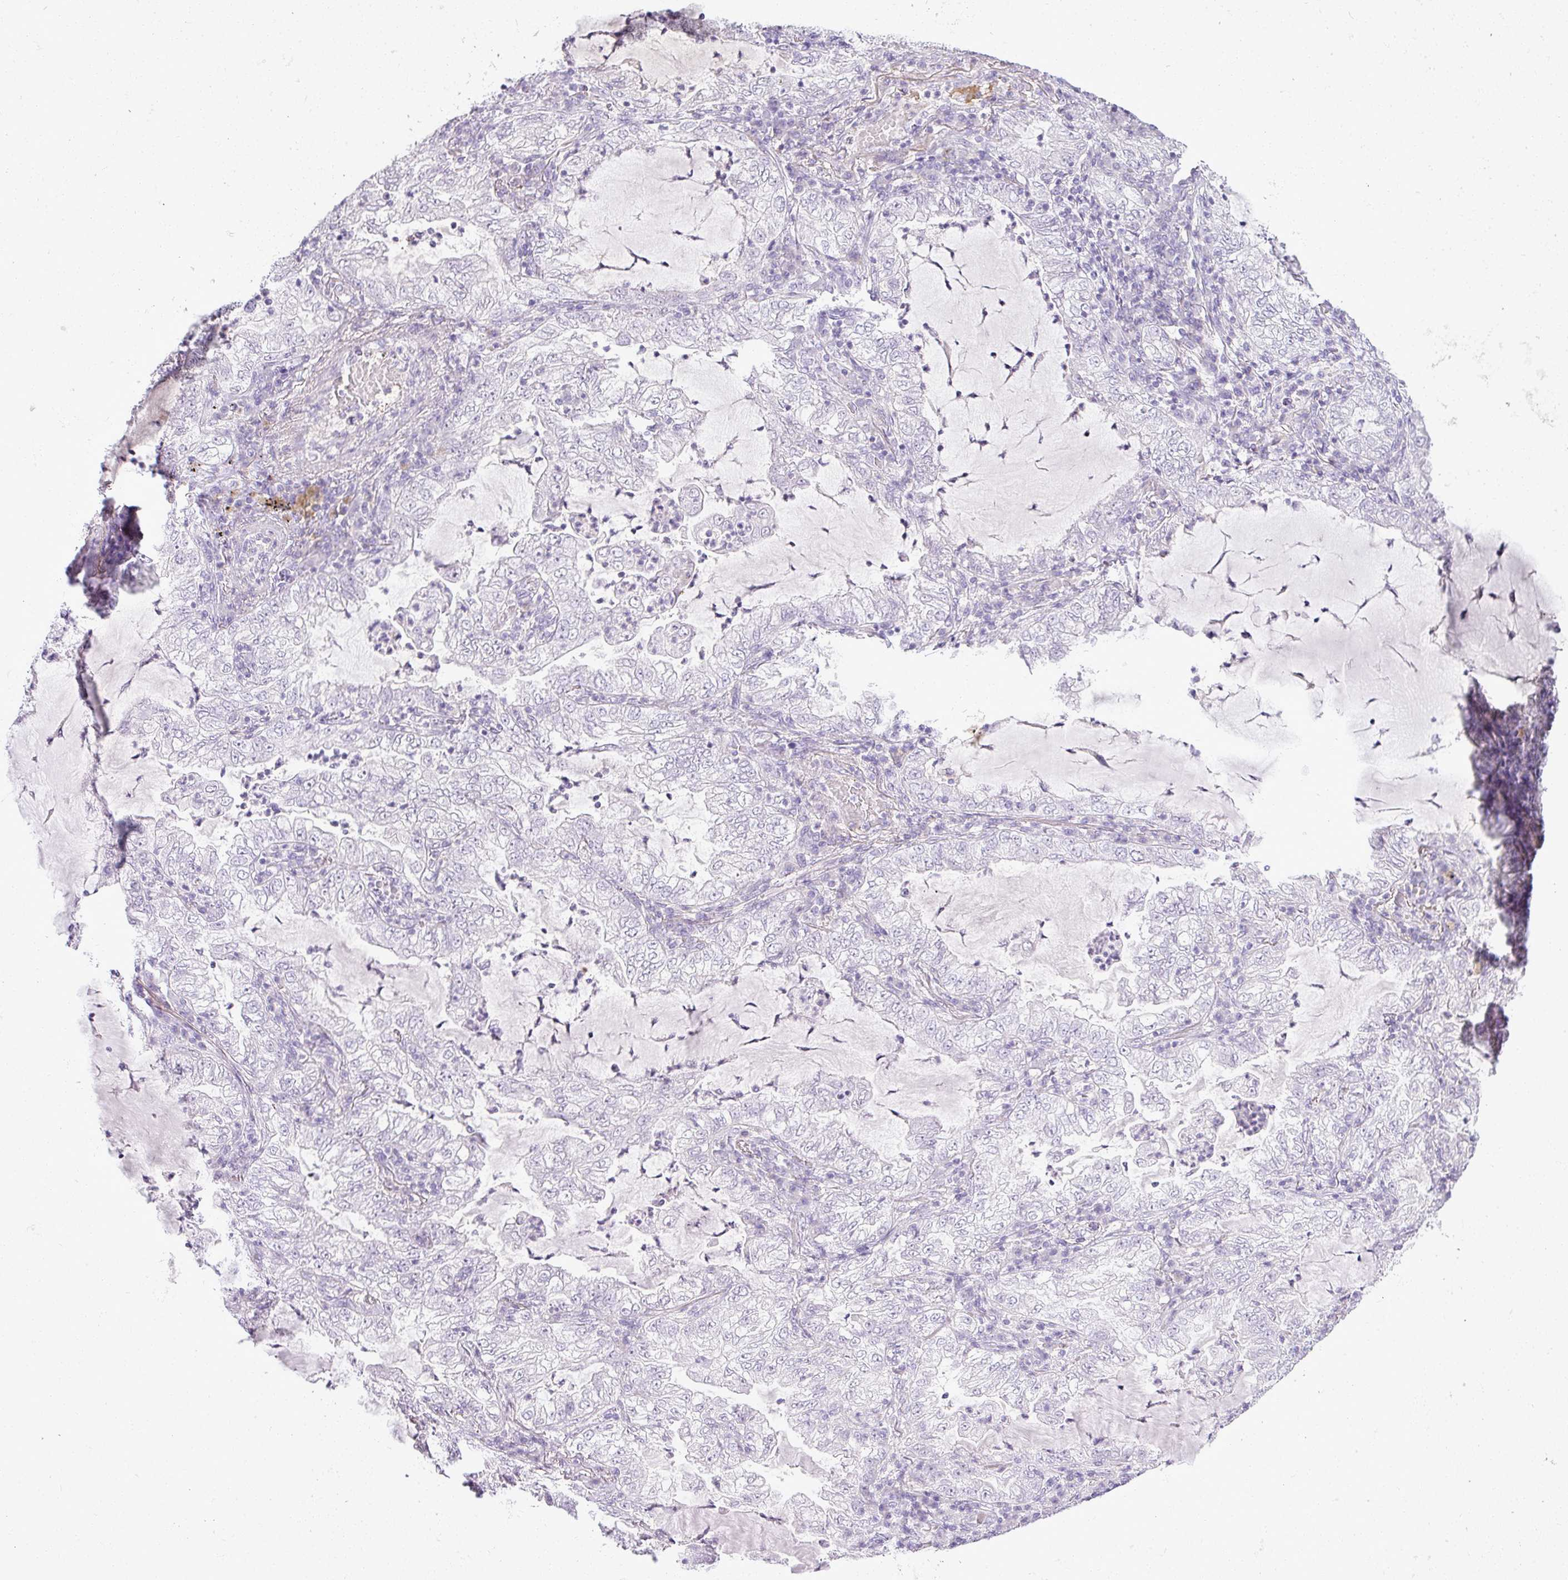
{"staining": {"intensity": "negative", "quantity": "none", "location": "none"}, "tissue": "lung cancer", "cell_type": "Tumor cells", "image_type": "cancer", "snomed": [{"axis": "morphology", "description": "Adenocarcinoma, NOS"}, {"axis": "topography", "description": "Lung"}], "caption": "High magnification brightfield microscopy of lung cancer stained with DAB (brown) and counterstained with hematoxylin (blue): tumor cells show no significant staining.", "gene": "APOM", "patient": {"sex": "female", "age": 73}}